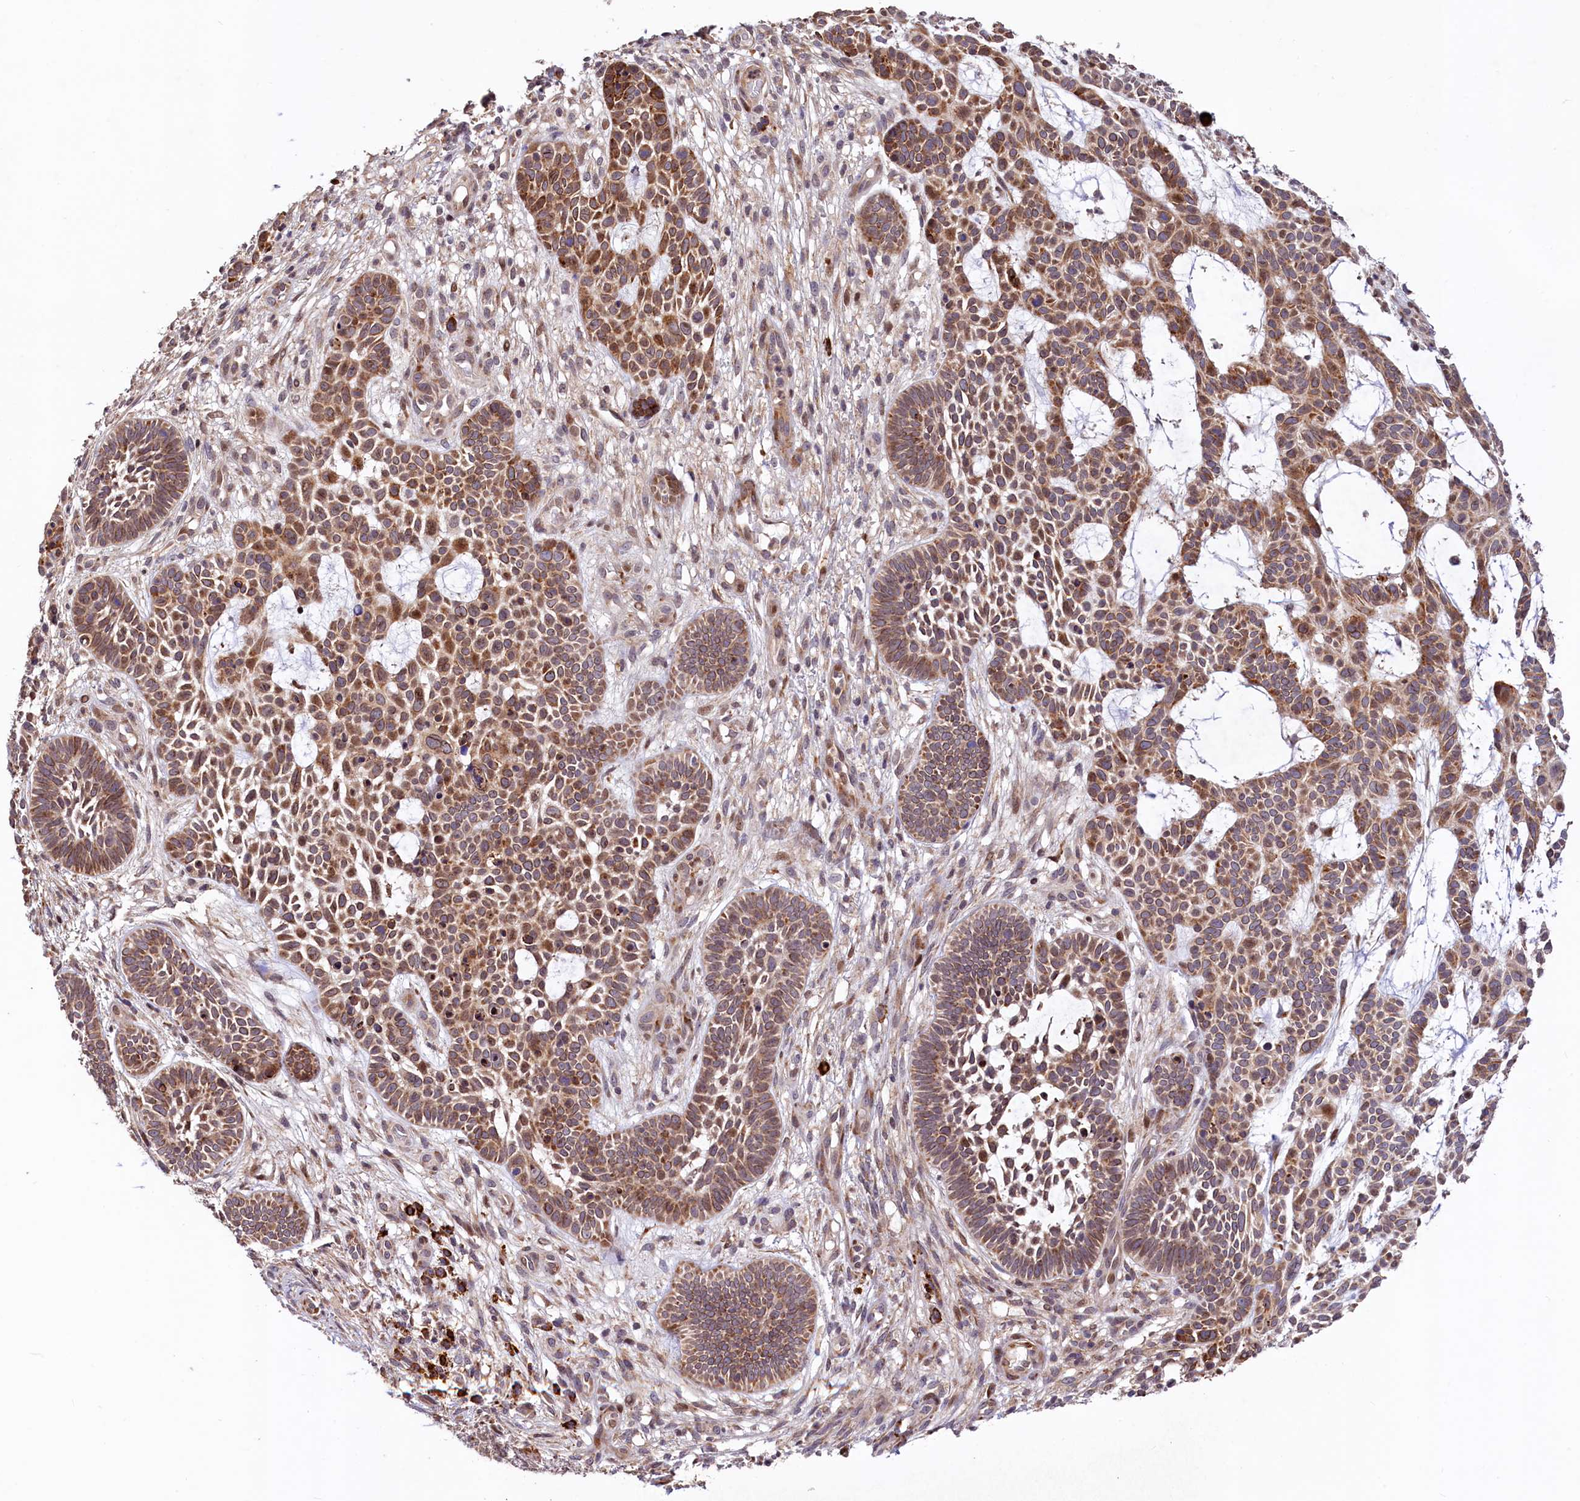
{"staining": {"intensity": "moderate", "quantity": ">75%", "location": "cytoplasmic/membranous,nuclear"}, "tissue": "skin cancer", "cell_type": "Tumor cells", "image_type": "cancer", "snomed": [{"axis": "morphology", "description": "Basal cell carcinoma"}, {"axis": "topography", "description": "Skin"}], "caption": "An immunohistochemistry photomicrograph of tumor tissue is shown. Protein staining in brown highlights moderate cytoplasmic/membranous and nuclear positivity in skin cancer within tumor cells. (DAB (3,3'-diaminobenzidine) IHC with brightfield microscopy, high magnification).", "gene": "C5orf15", "patient": {"sex": "male", "age": 89}}